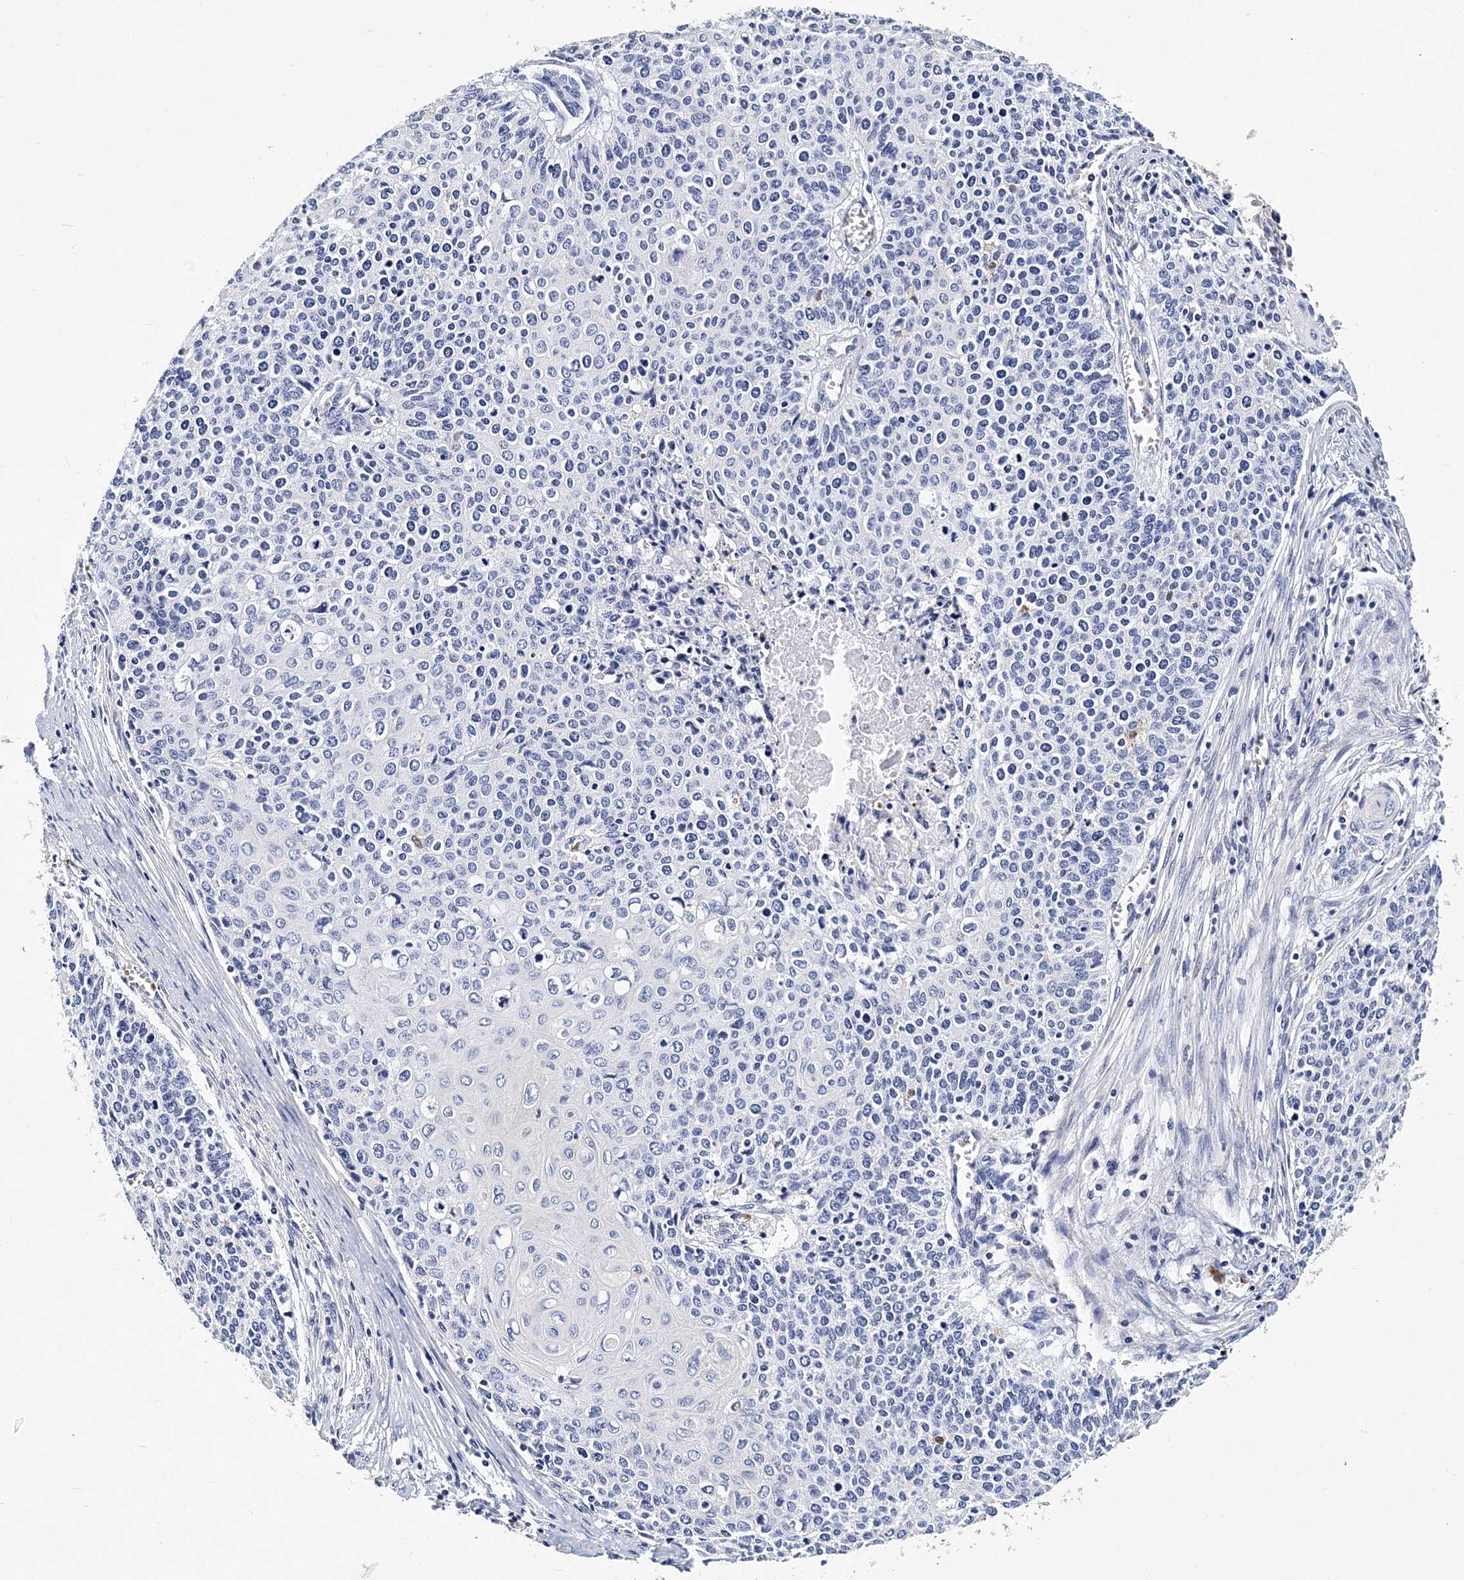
{"staining": {"intensity": "negative", "quantity": "none", "location": "none"}, "tissue": "cervical cancer", "cell_type": "Tumor cells", "image_type": "cancer", "snomed": [{"axis": "morphology", "description": "Squamous cell carcinoma, NOS"}, {"axis": "topography", "description": "Cervix"}], "caption": "High power microscopy histopathology image of an immunohistochemistry (IHC) photomicrograph of cervical cancer (squamous cell carcinoma), revealing no significant expression in tumor cells.", "gene": "ITGA2B", "patient": {"sex": "female", "age": 39}}